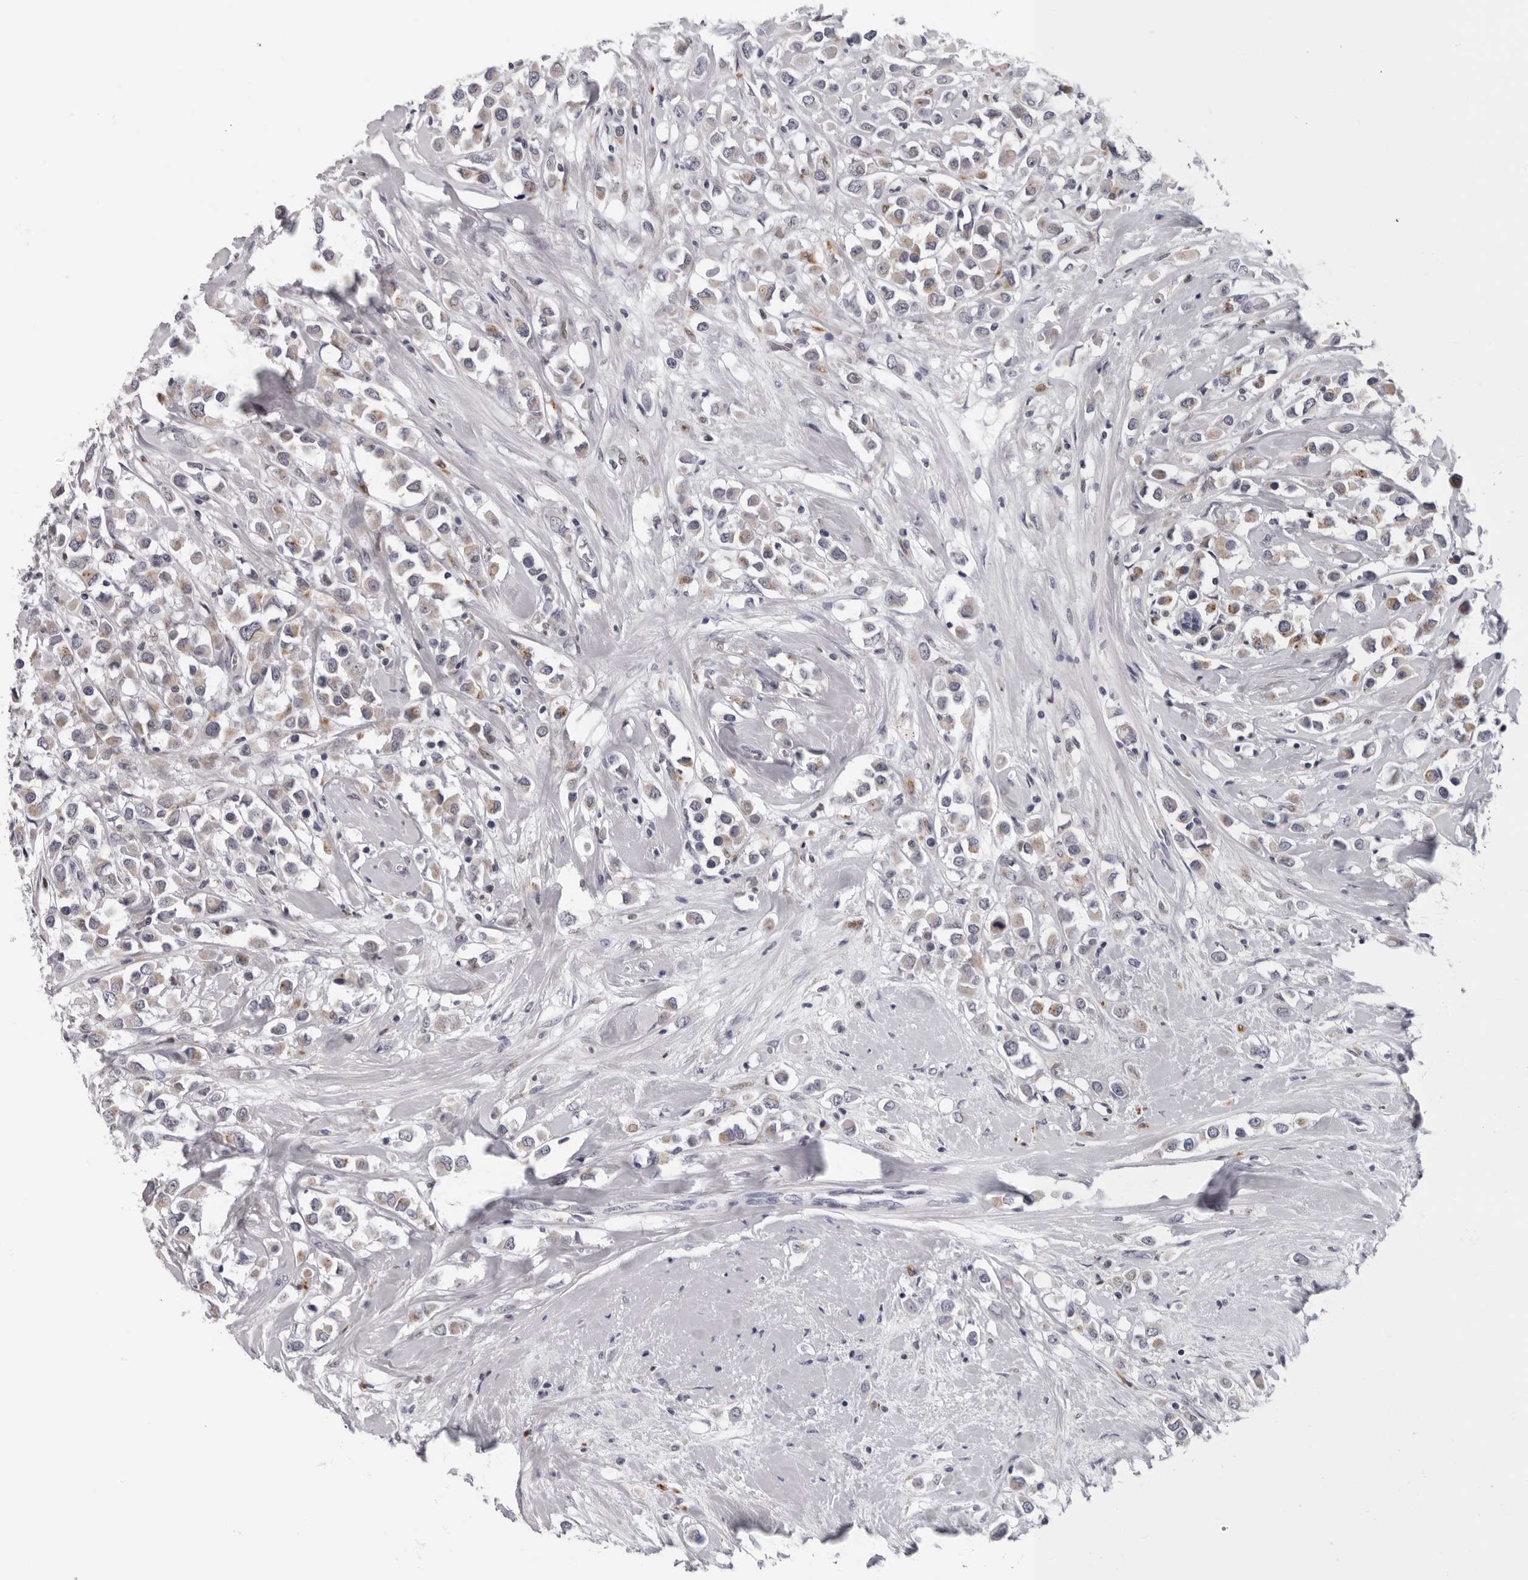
{"staining": {"intensity": "weak", "quantity": "<25%", "location": "cytoplasmic/membranous"}, "tissue": "breast cancer", "cell_type": "Tumor cells", "image_type": "cancer", "snomed": [{"axis": "morphology", "description": "Duct carcinoma"}, {"axis": "topography", "description": "Breast"}], "caption": "Immunohistochemistry (IHC) of breast intraductal carcinoma demonstrates no positivity in tumor cells. (DAB (3,3'-diaminobenzidine) immunohistochemistry (IHC) visualized using brightfield microscopy, high magnification).", "gene": "CPT2", "patient": {"sex": "female", "age": 61}}